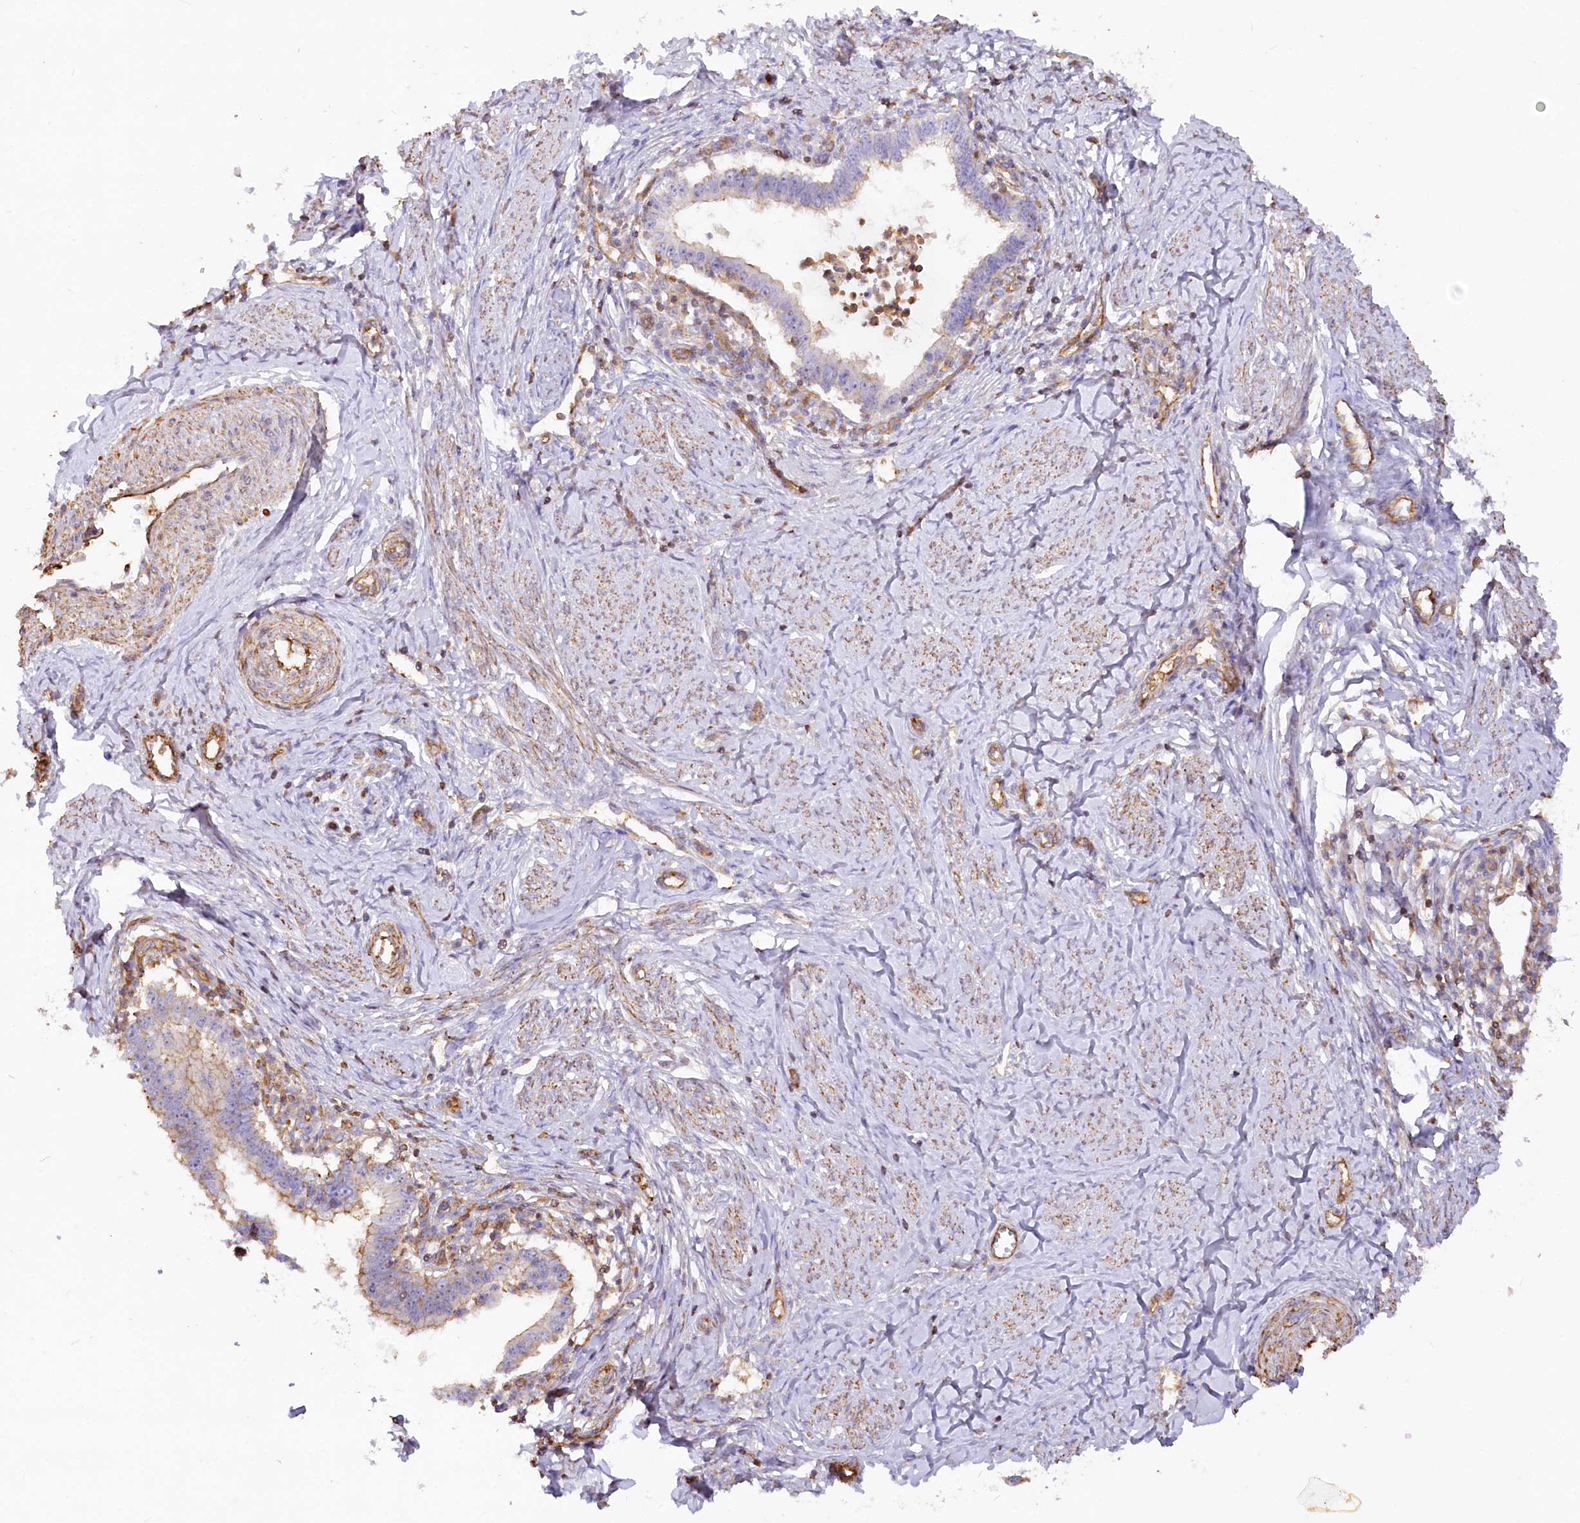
{"staining": {"intensity": "moderate", "quantity": "<25%", "location": "cytoplasmic/membranous"}, "tissue": "cervical cancer", "cell_type": "Tumor cells", "image_type": "cancer", "snomed": [{"axis": "morphology", "description": "Adenocarcinoma, NOS"}, {"axis": "topography", "description": "Cervix"}], "caption": "Immunohistochemical staining of human cervical adenocarcinoma demonstrates moderate cytoplasmic/membranous protein staining in approximately <25% of tumor cells. The staining was performed using DAB (3,3'-diaminobenzidine), with brown indicating positive protein expression. Nuclei are stained blue with hematoxylin.", "gene": "WDR36", "patient": {"sex": "female", "age": 36}}